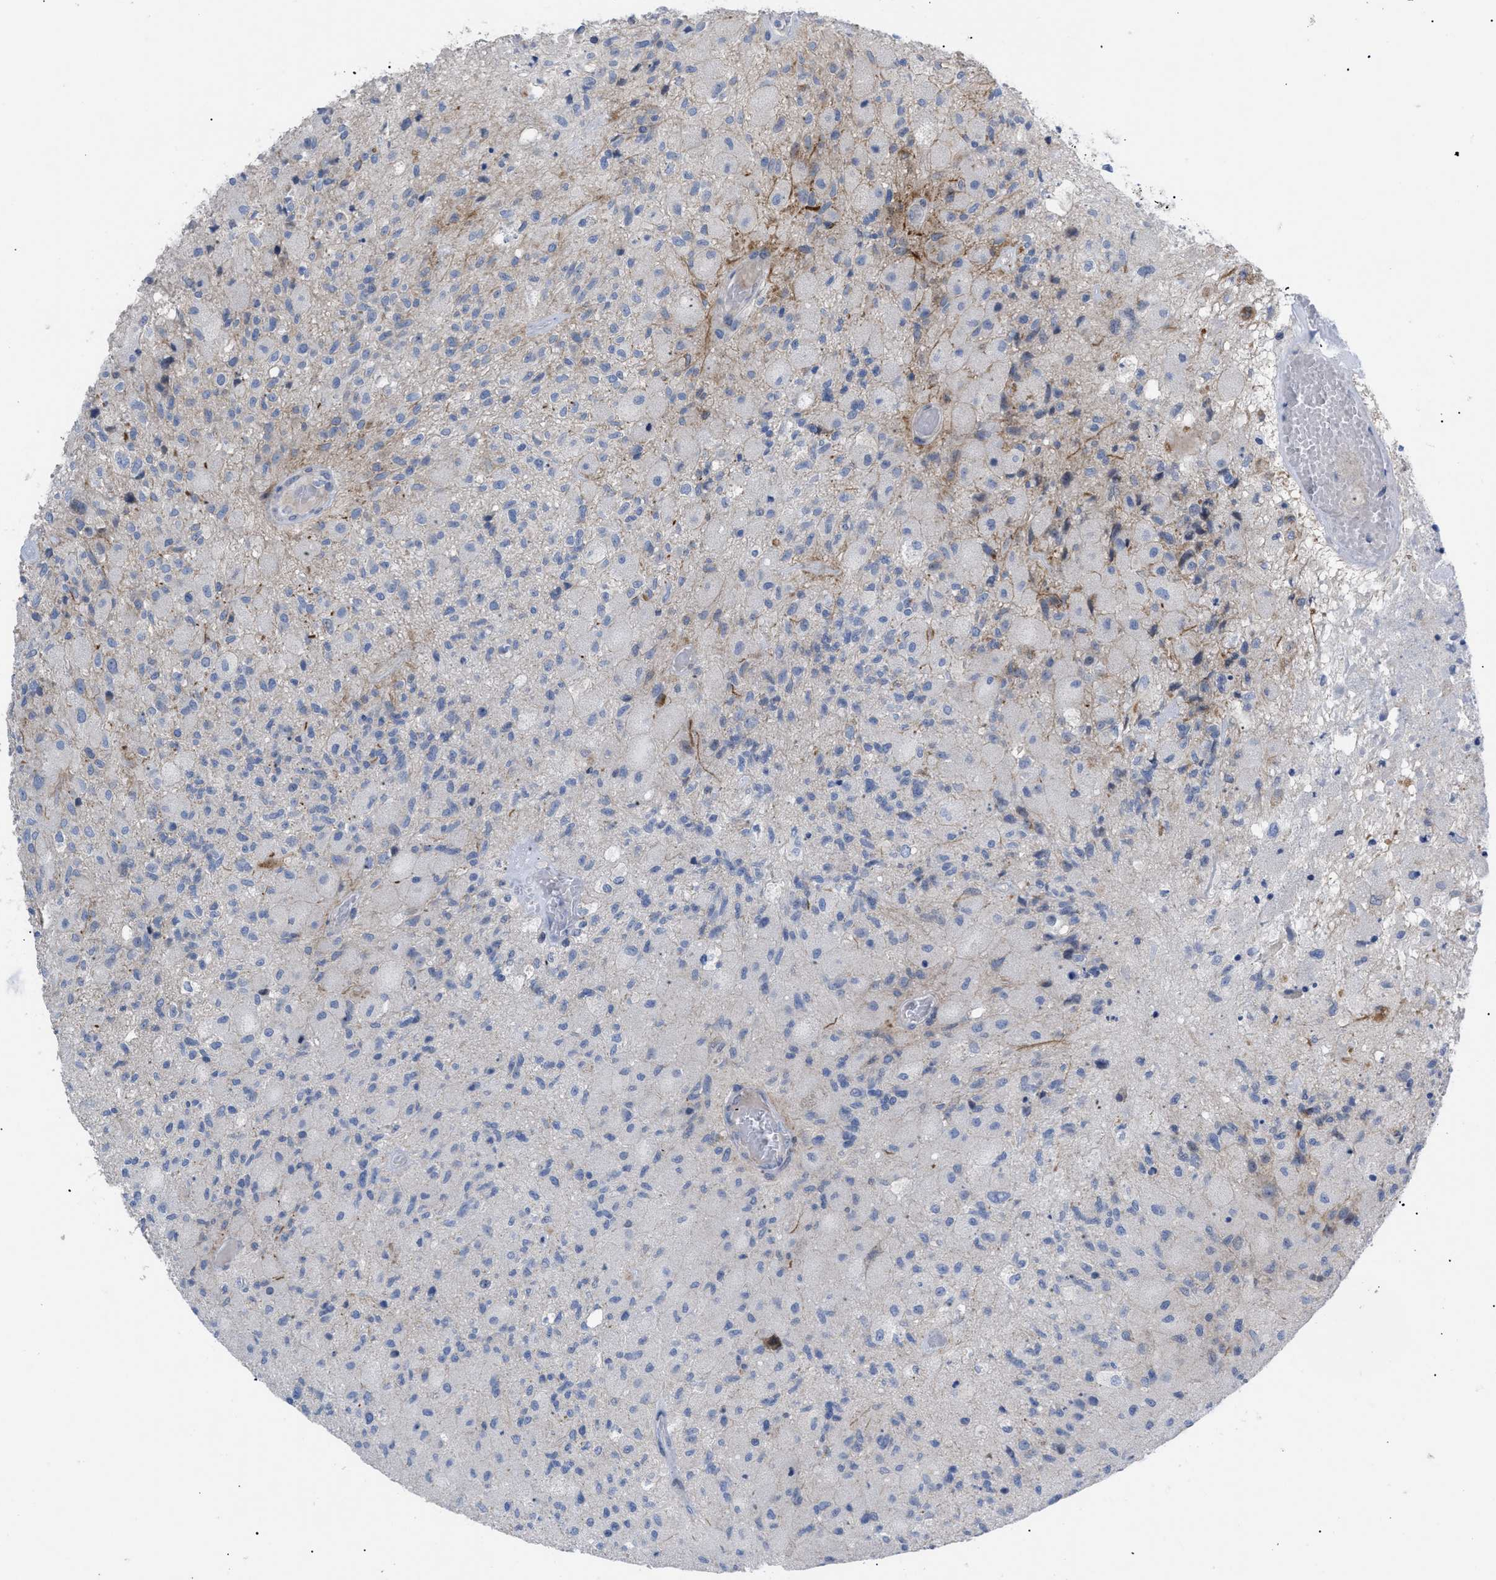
{"staining": {"intensity": "negative", "quantity": "none", "location": "none"}, "tissue": "glioma", "cell_type": "Tumor cells", "image_type": "cancer", "snomed": [{"axis": "morphology", "description": "Normal tissue, NOS"}, {"axis": "morphology", "description": "Glioma, malignant, High grade"}, {"axis": "topography", "description": "Cerebral cortex"}], "caption": "The photomicrograph demonstrates no significant positivity in tumor cells of glioma.", "gene": "CAV3", "patient": {"sex": "male", "age": 77}}